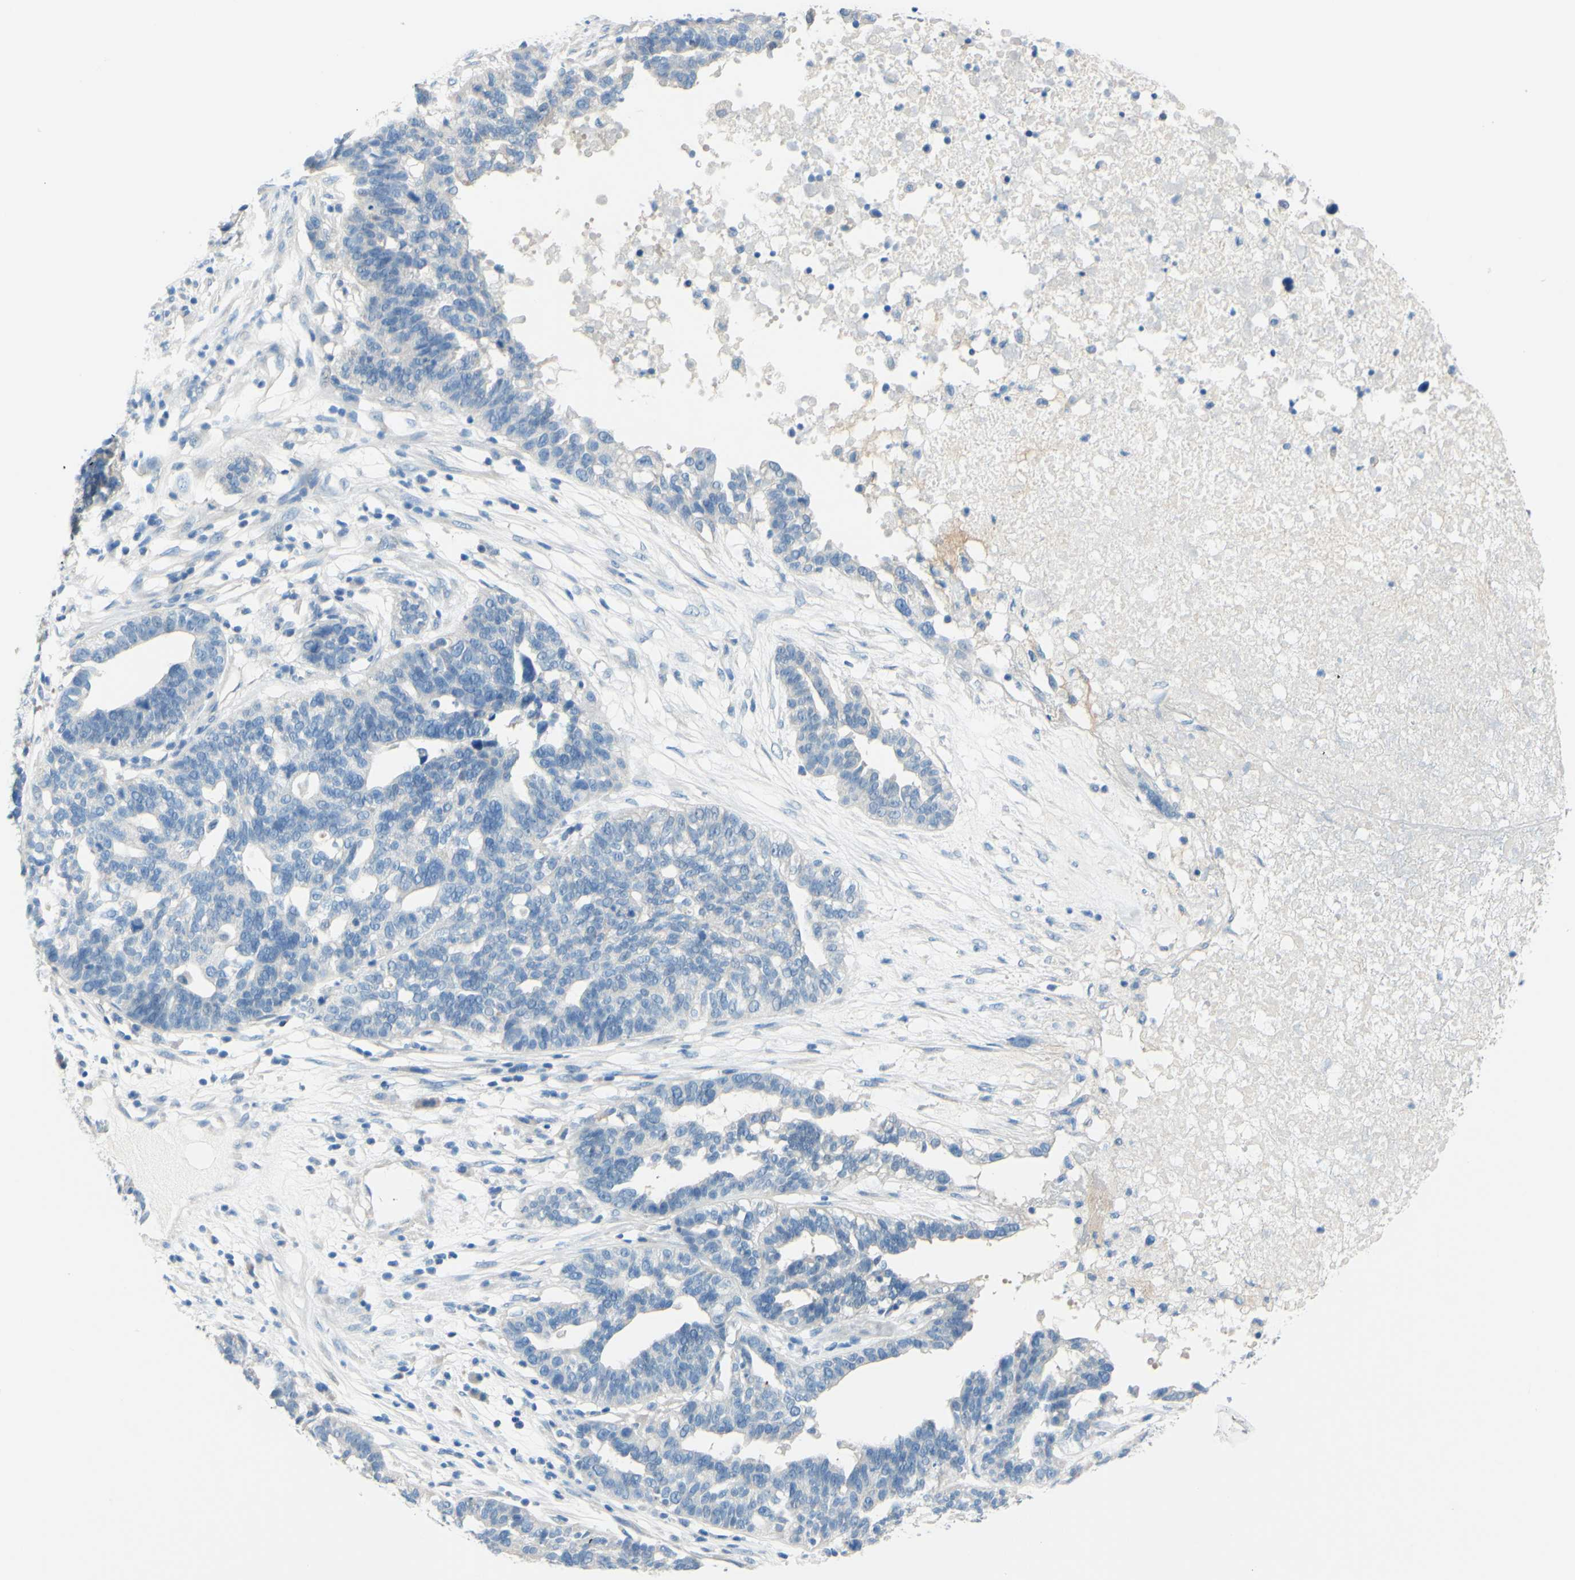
{"staining": {"intensity": "negative", "quantity": "none", "location": "none"}, "tissue": "ovarian cancer", "cell_type": "Tumor cells", "image_type": "cancer", "snomed": [{"axis": "morphology", "description": "Cystadenocarcinoma, serous, NOS"}, {"axis": "topography", "description": "Ovary"}], "caption": "The photomicrograph displays no significant staining in tumor cells of serous cystadenocarcinoma (ovarian).", "gene": "SLC1A2", "patient": {"sex": "female", "age": 59}}